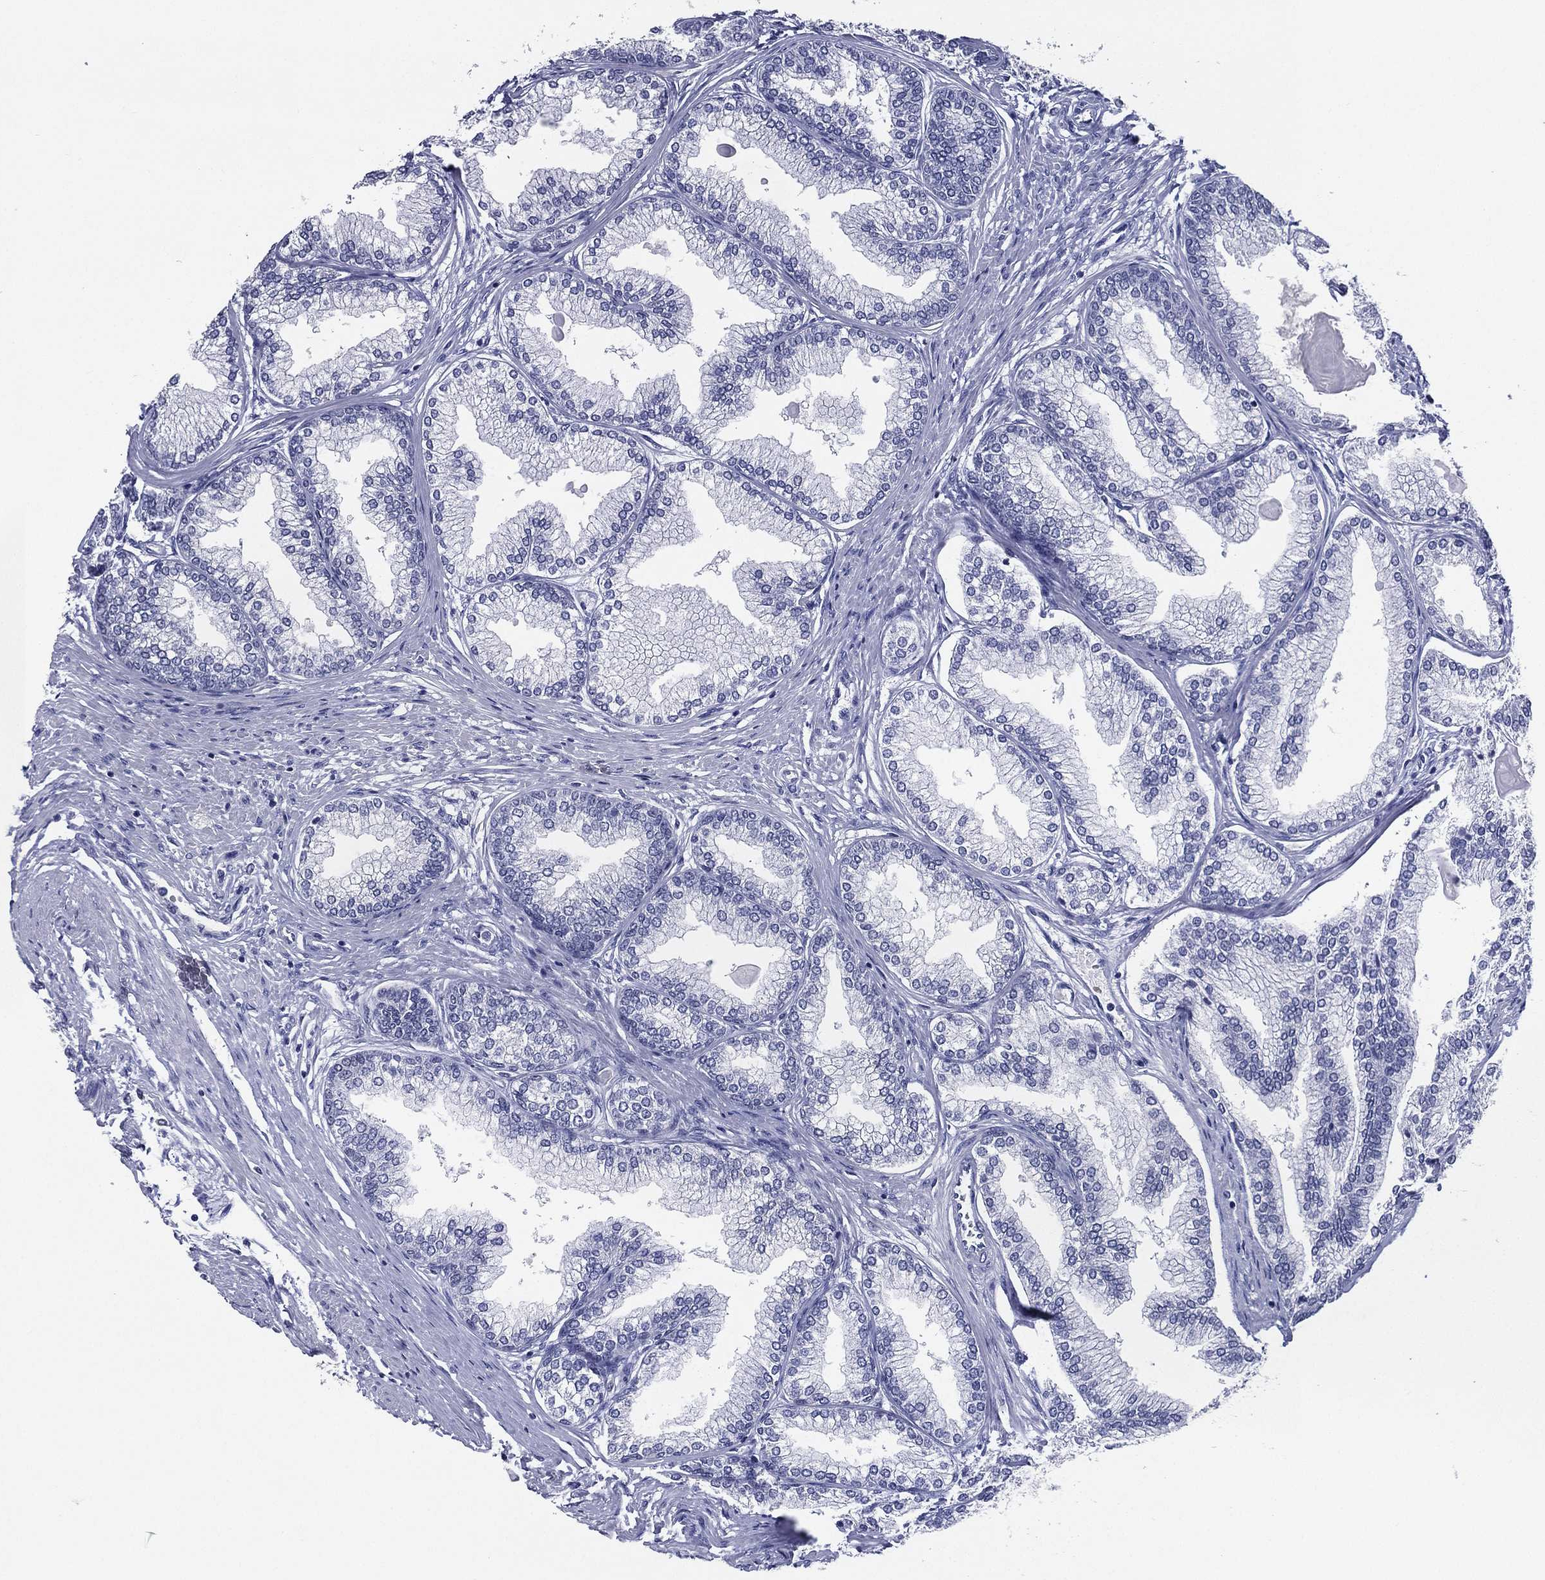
{"staining": {"intensity": "negative", "quantity": "none", "location": "none"}, "tissue": "prostate", "cell_type": "Glandular cells", "image_type": "normal", "snomed": [{"axis": "morphology", "description": "Normal tissue, NOS"}, {"axis": "topography", "description": "Prostate"}], "caption": "Glandular cells show no significant positivity in benign prostate.", "gene": "TFAP2A", "patient": {"sex": "male", "age": 72}}